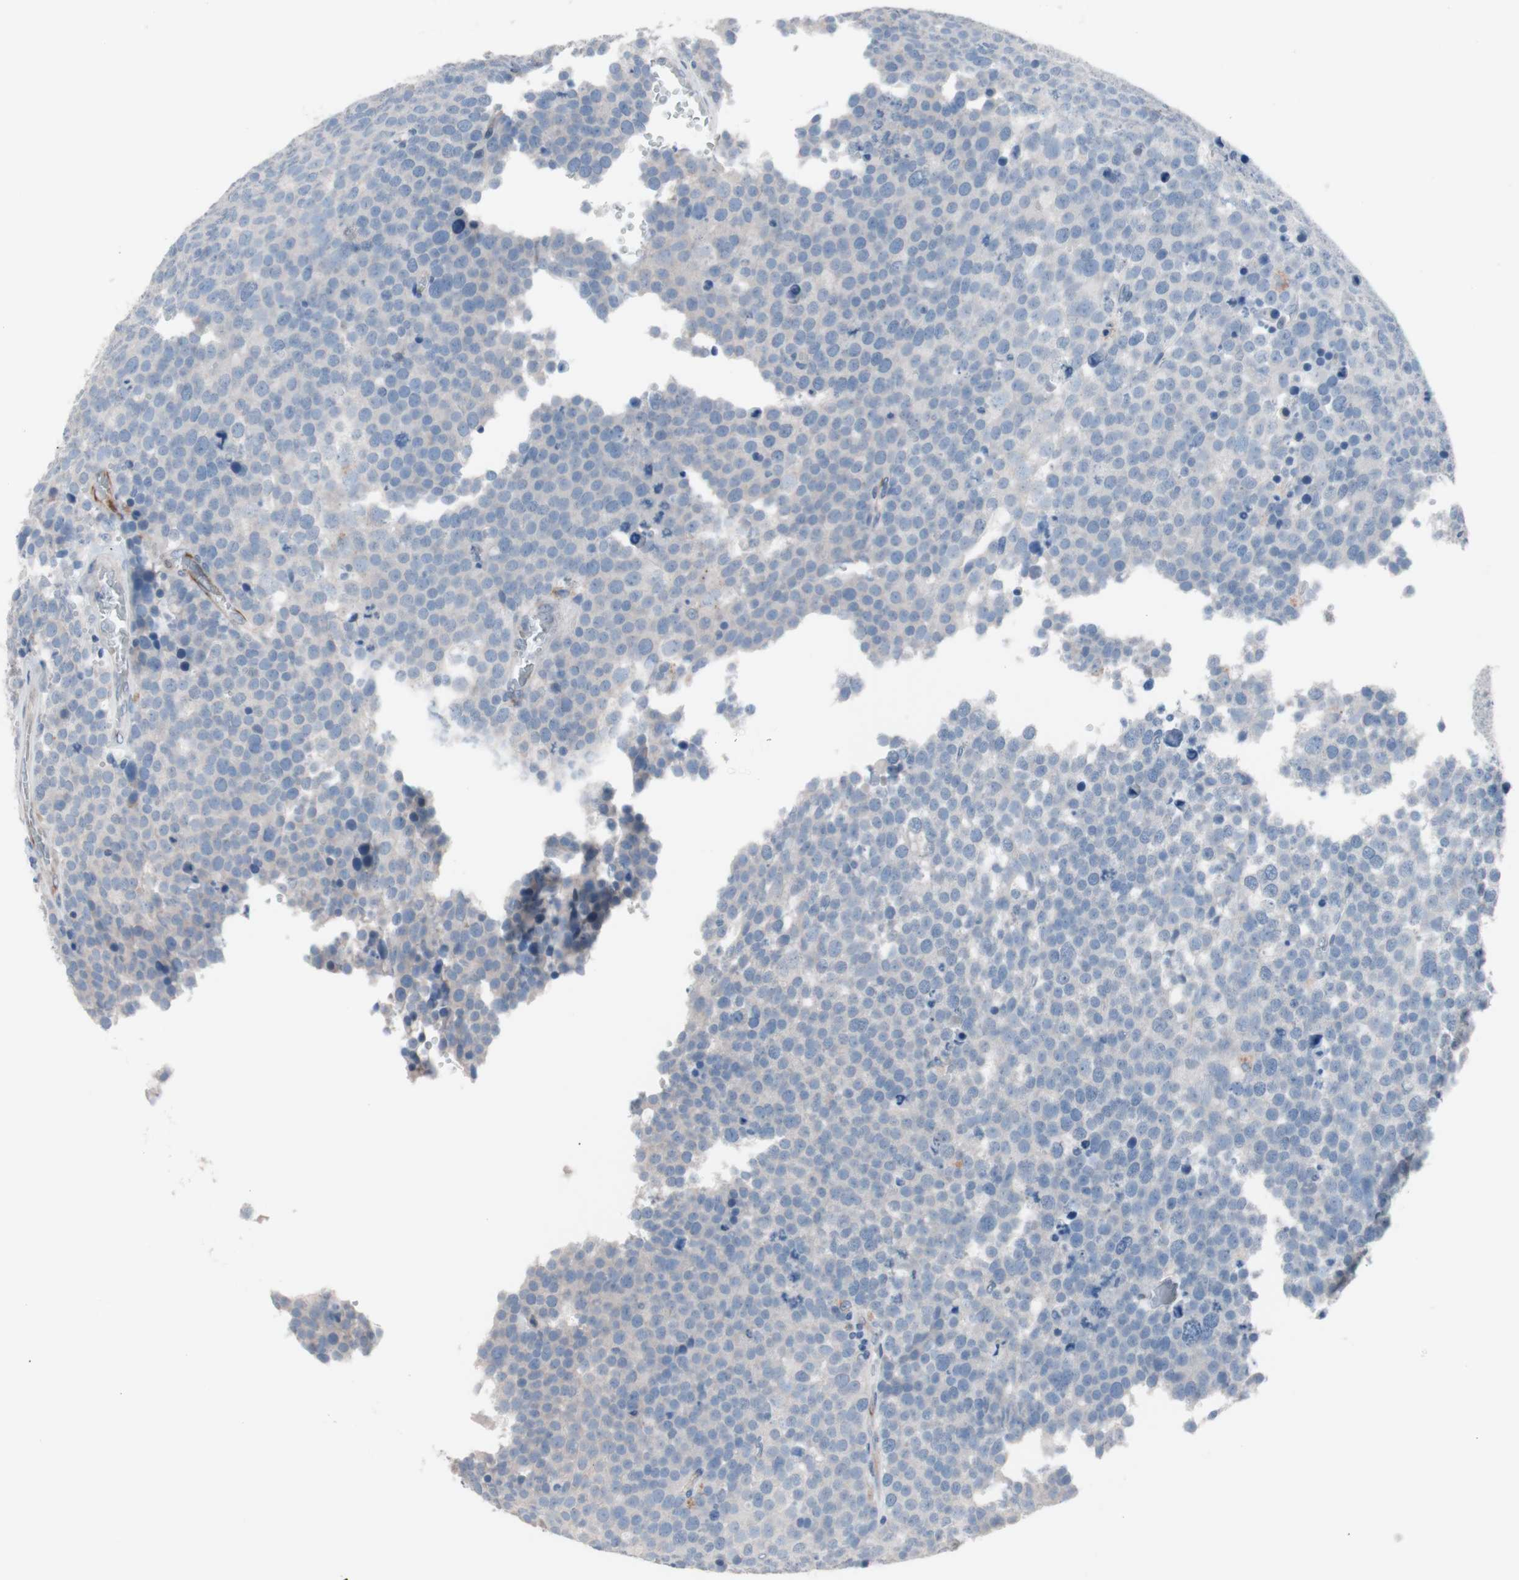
{"staining": {"intensity": "negative", "quantity": "none", "location": "none"}, "tissue": "testis cancer", "cell_type": "Tumor cells", "image_type": "cancer", "snomed": [{"axis": "morphology", "description": "Seminoma, NOS"}, {"axis": "topography", "description": "Testis"}], "caption": "Human testis cancer (seminoma) stained for a protein using immunohistochemistry (IHC) displays no positivity in tumor cells.", "gene": "ULBP1", "patient": {"sex": "male", "age": 71}}